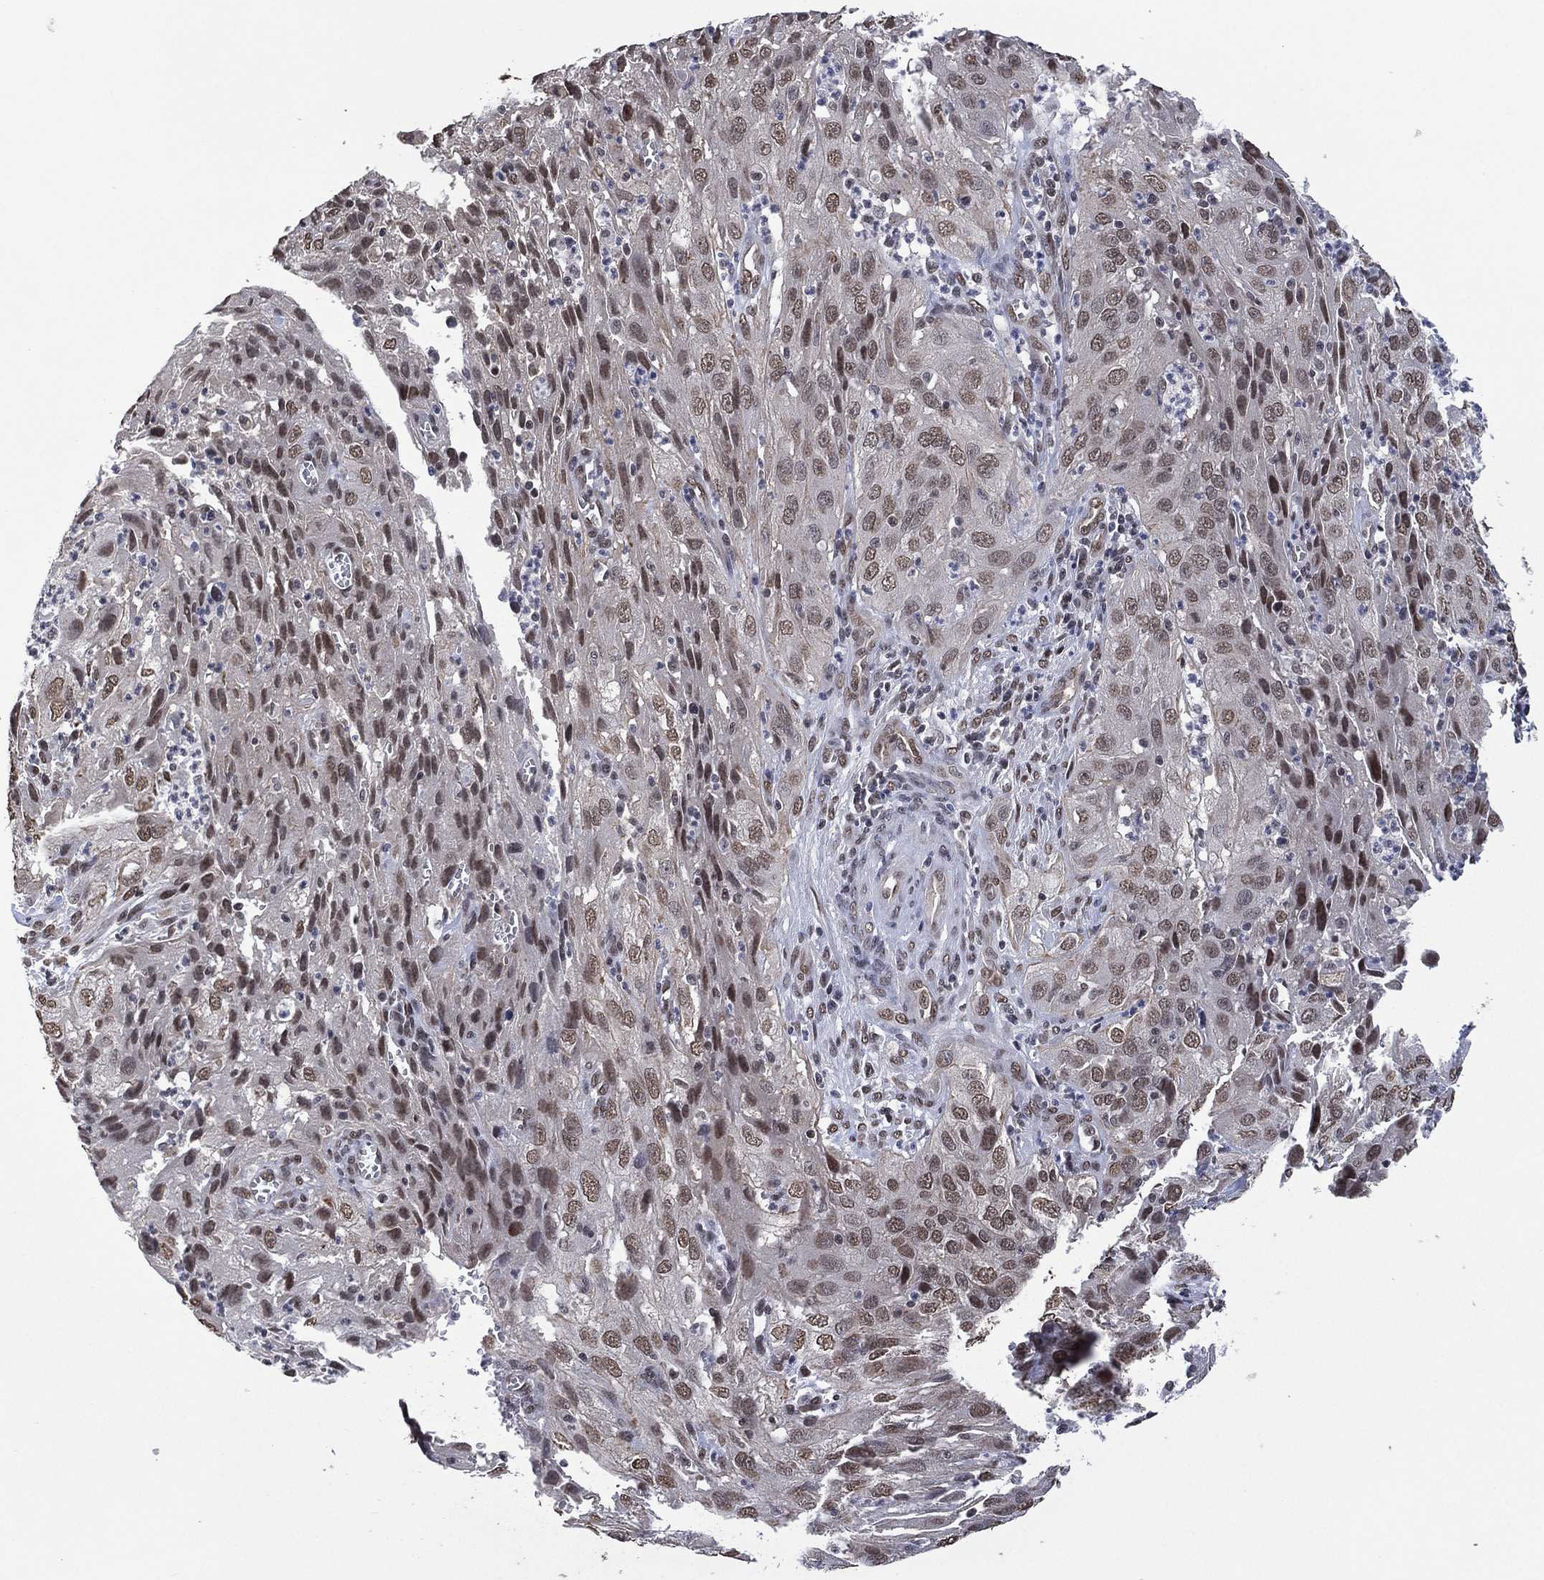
{"staining": {"intensity": "weak", "quantity": "25%-75%", "location": "nuclear"}, "tissue": "cervical cancer", "cell_type": "Tumor cells", "image_type": "cancer", "snomed": [{"axis": "morphology", "description": "Squamous cell carcinoma, NOS"}, {"axis": "topography", "description": "Cervix"}], "caption": "Immunohistochemical staining of human cervical cancer exhibits low levels of weak nuclear protein positivity in about 25%-75% of tumor cells.", "gene": "EHMT1", "patient": {"sex": "female", "age": 32}}